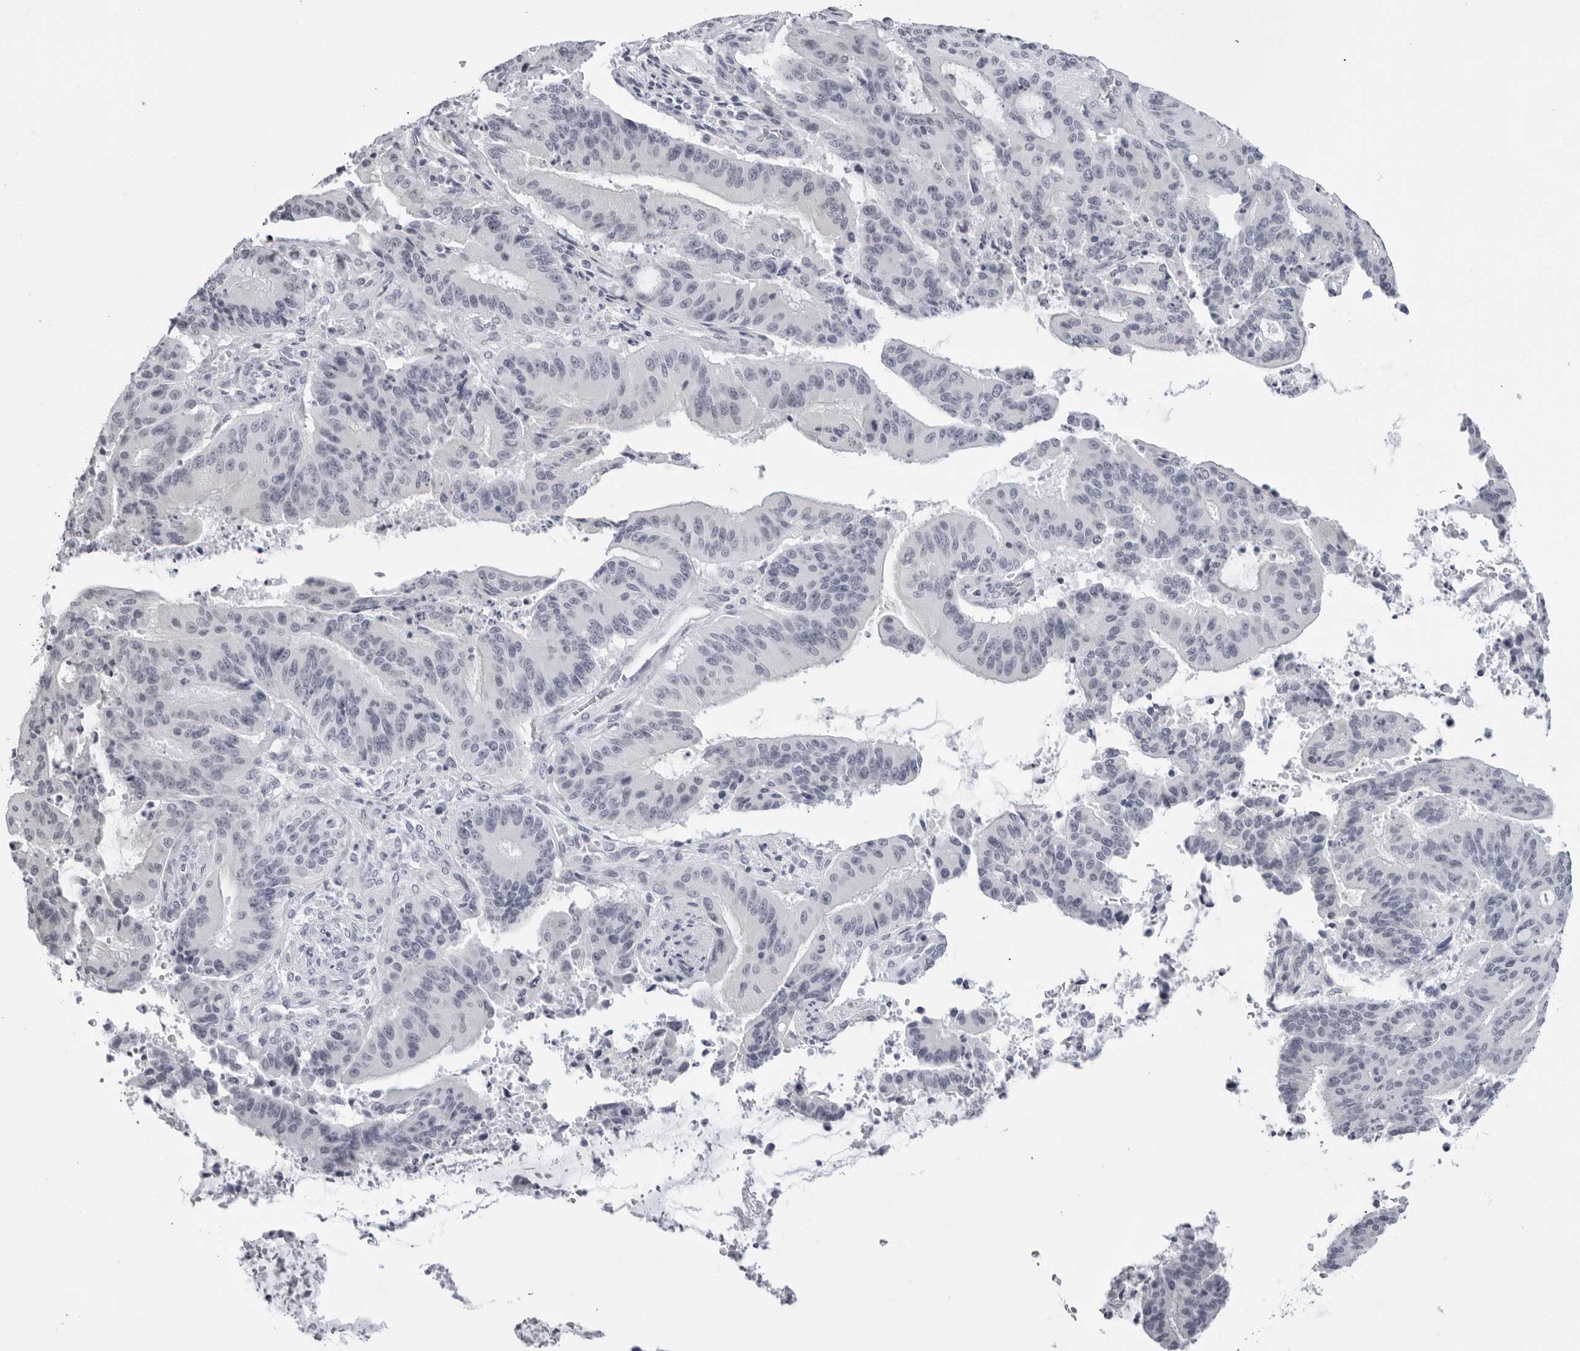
{"staining": {"intensity": "negative", "quantity": "none", "location": "none"}, "tissue": "liver cancer", "cell_type": "Tumor cells", "image_type": "cancer", "snomed": [{"axis": "morphology", "description": "Normal tissue, NOS"}, {"axis": "morphology", "description": "Cholangiocarcinoma"}, {"axis": "topography", "description": "Liver"}, {"axis": "topography", "description": "Peripheral nerve tissue"}], "caption": "The immunohistochemistry image has no significant positivity in tumor cells of cholangiocarcinoma (liver) tissue.", "gene": "PGA3", "patient": {"sex": "female", "age": 73}}